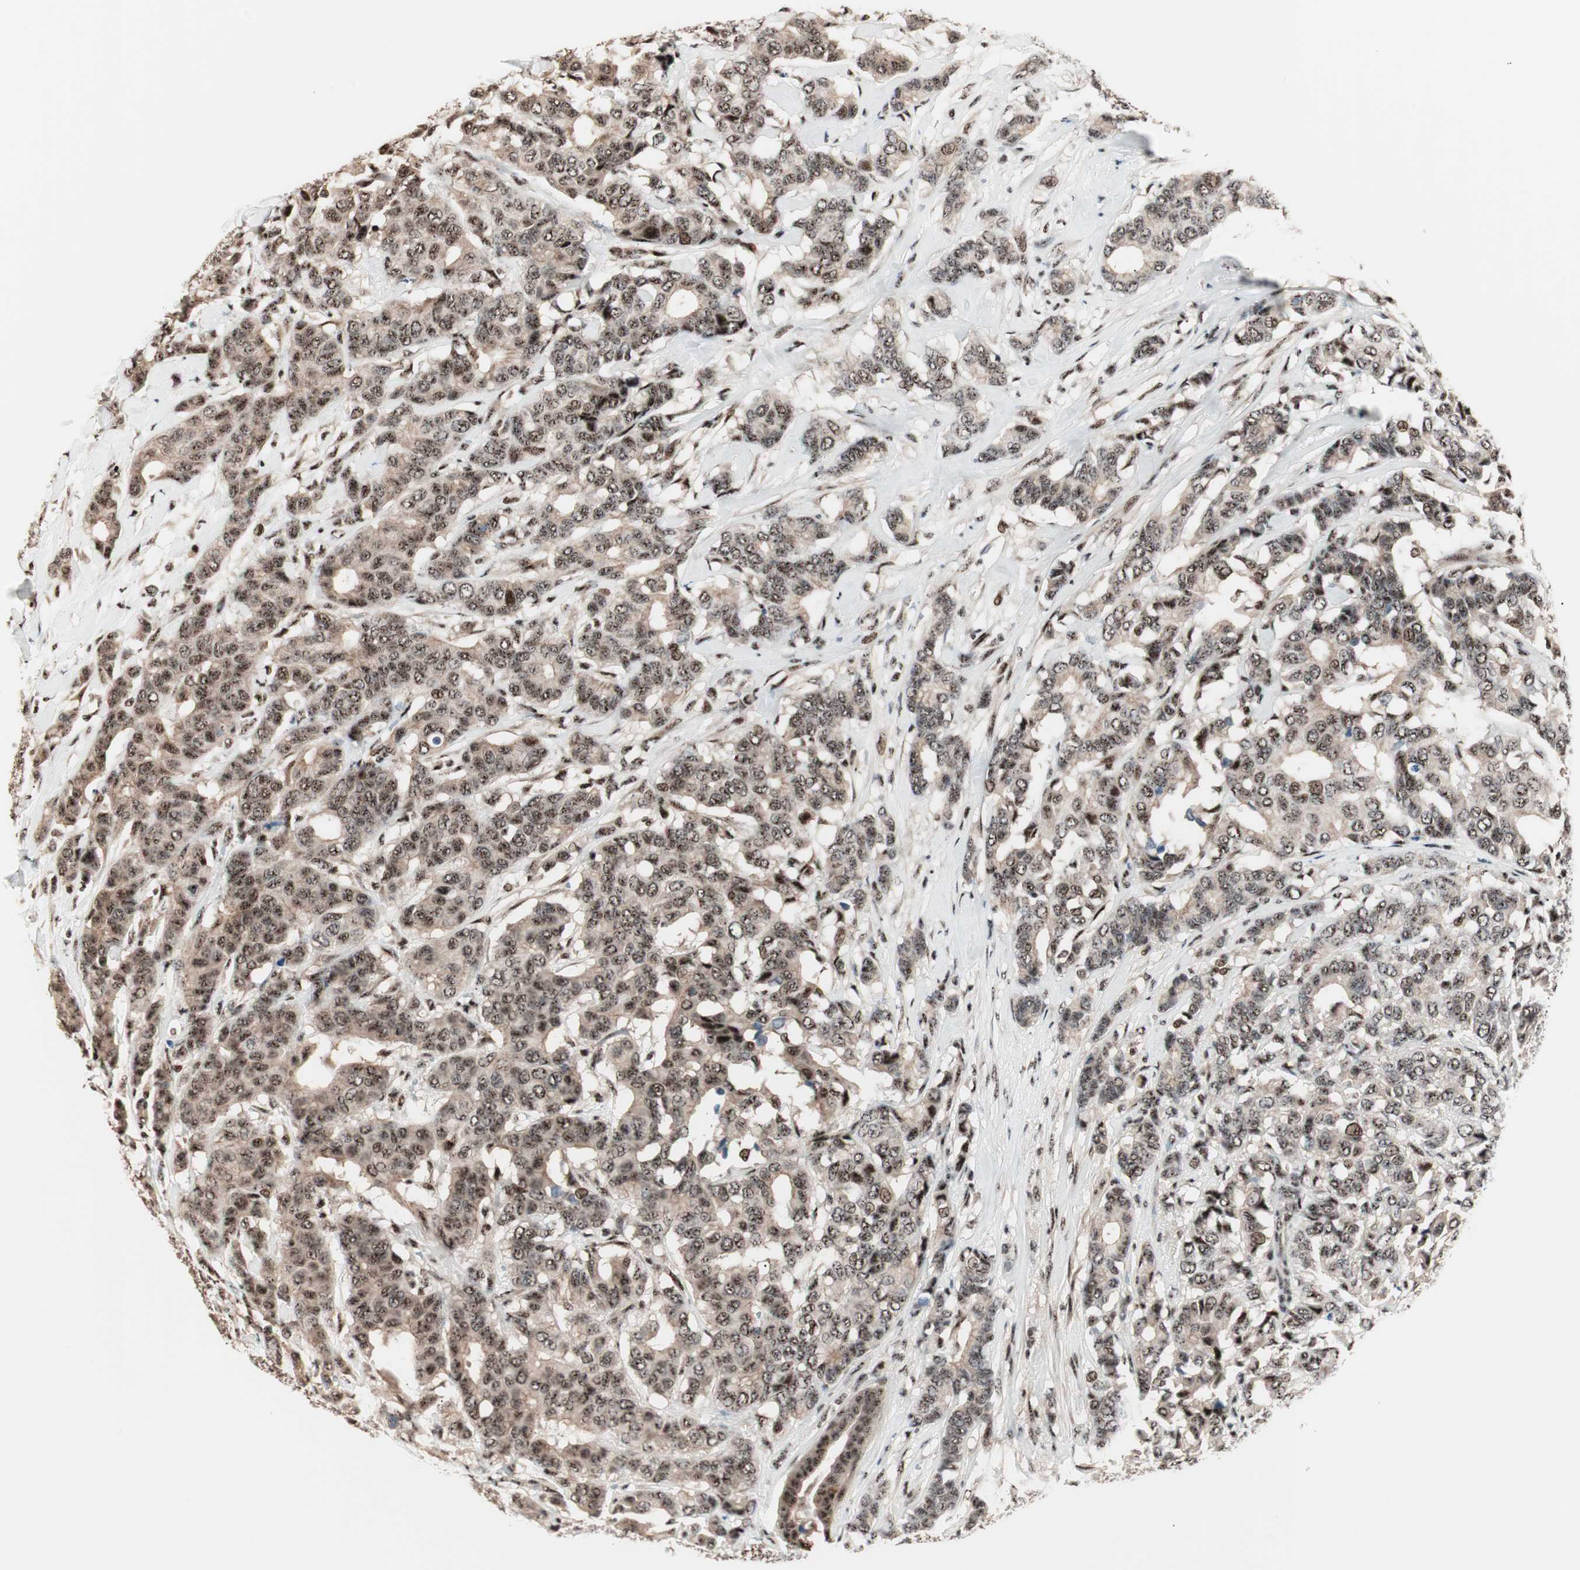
{"staining": {"intensity": "strong", "quantity": ">75%", "location": "cytoplasmic/membranous,nuclear"}, "tissue": "breast cancer", "cell_type": "Tumor cells", "image_type": "cancer", "snomed": [{"axis": "morphology", "description": "Duct carcinoma"}, {"axis": "topography", "description": "Breast"}], "caption": "Human breast invasive ductal carcinoma stained with a protein marker demonstrates strong staining in tumor cells.", "gene": "NR5A2", "patient": {"sex": "female", "age": 87}}